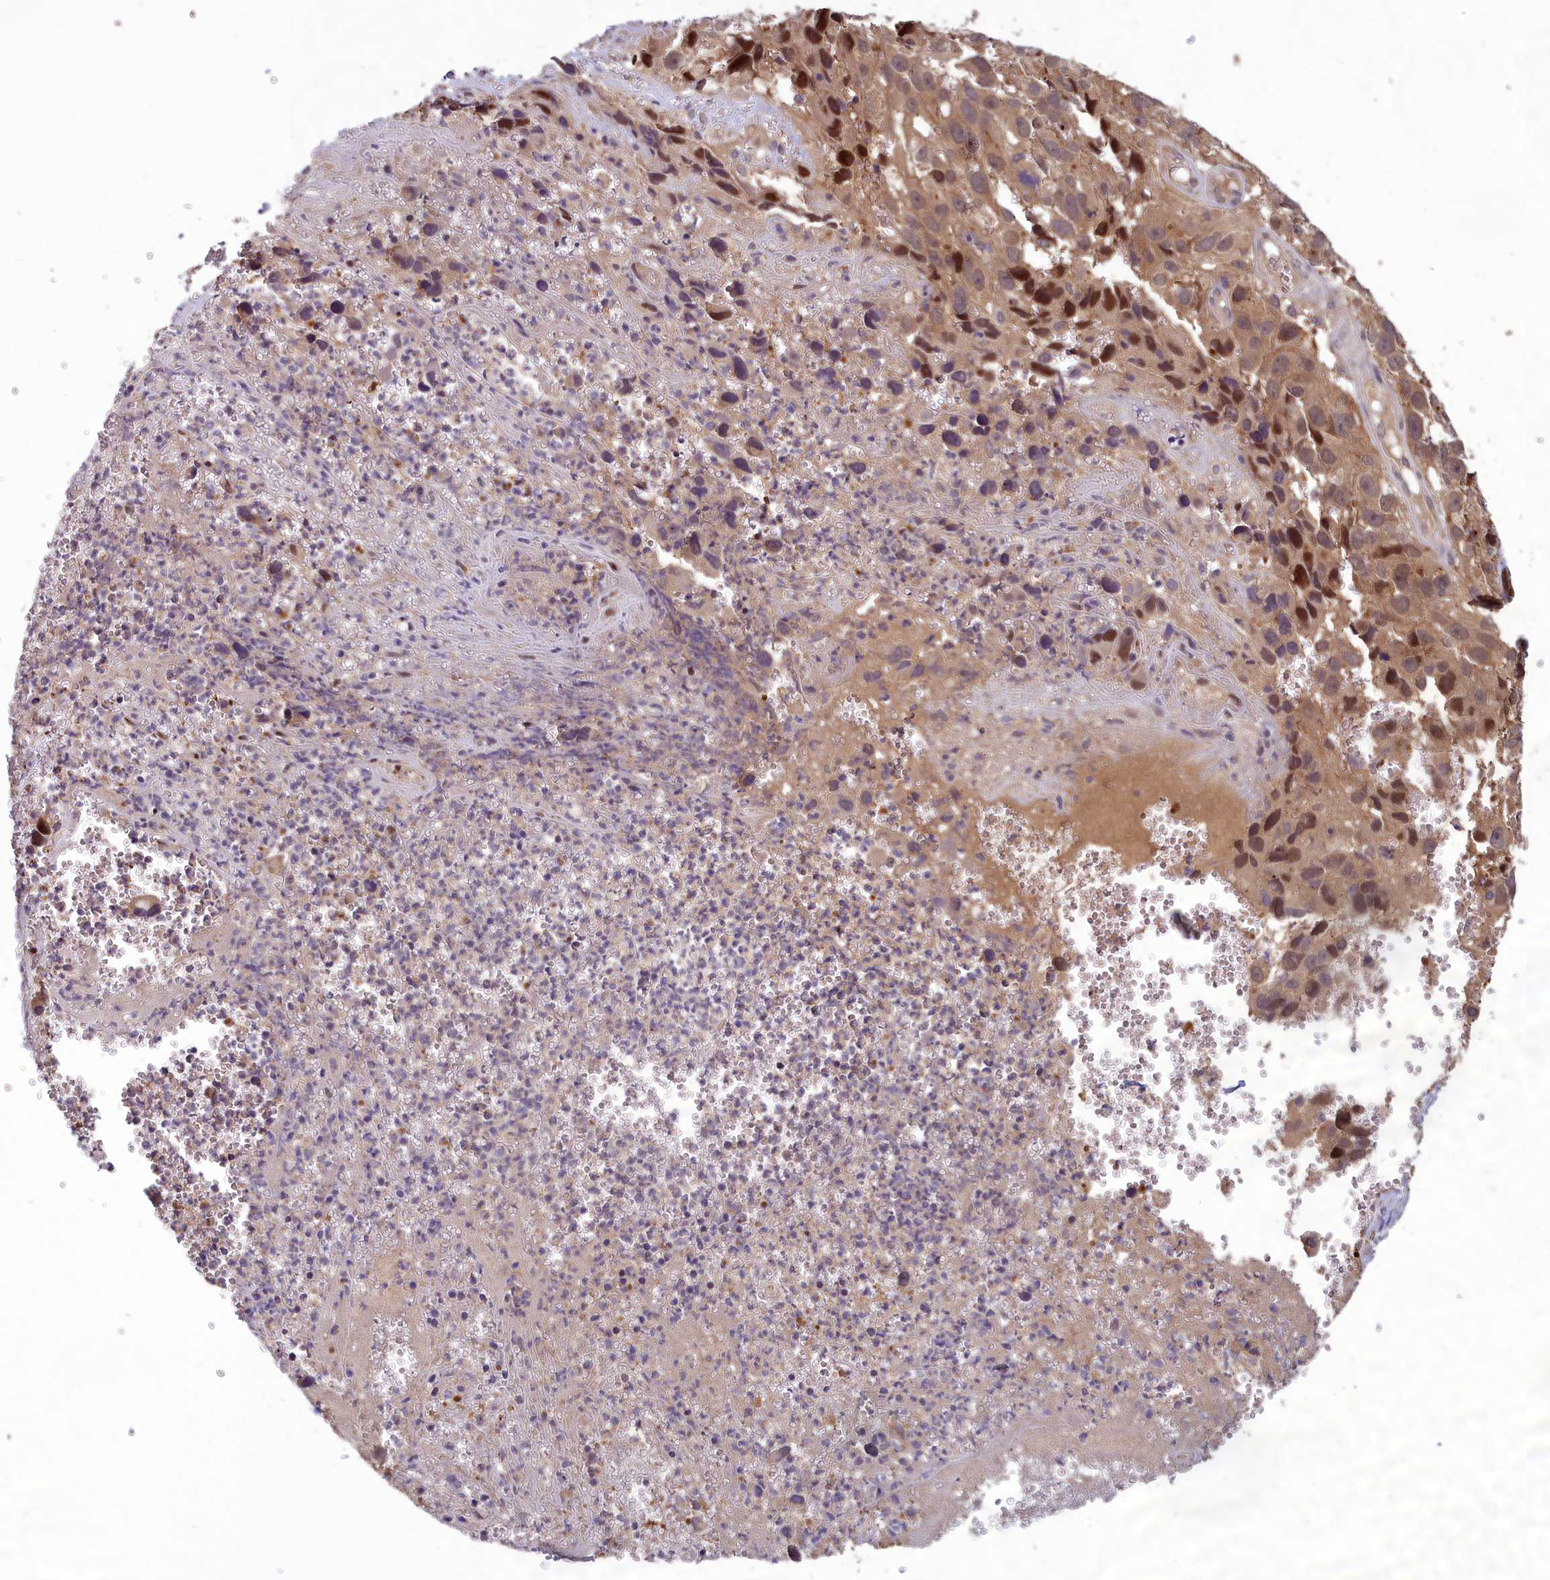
{"staining": {"intensity": "strong", "quantity": "<25%", "location": "nuclear"}, "tissue": "melanoma", "cell_type": "Tumor cells", "image_type": "cancer", "snomed": [{"axis": "morphology", "description": "Malignant melanoma, NOS"}, {"axis": "topography", "description": "Skin"}], "caption": "A micrograph of human malignant melanoma stained for a protein displays strong nuclear brown staining in tumor cells. The staining was performed using DAB to visualize the protein expression in brown, while the nuclei were stained in blue with hematoxylin (Magnification: 20x).", "gene": "CCDC15", "patient": {"sex": "male", "age": 84}}